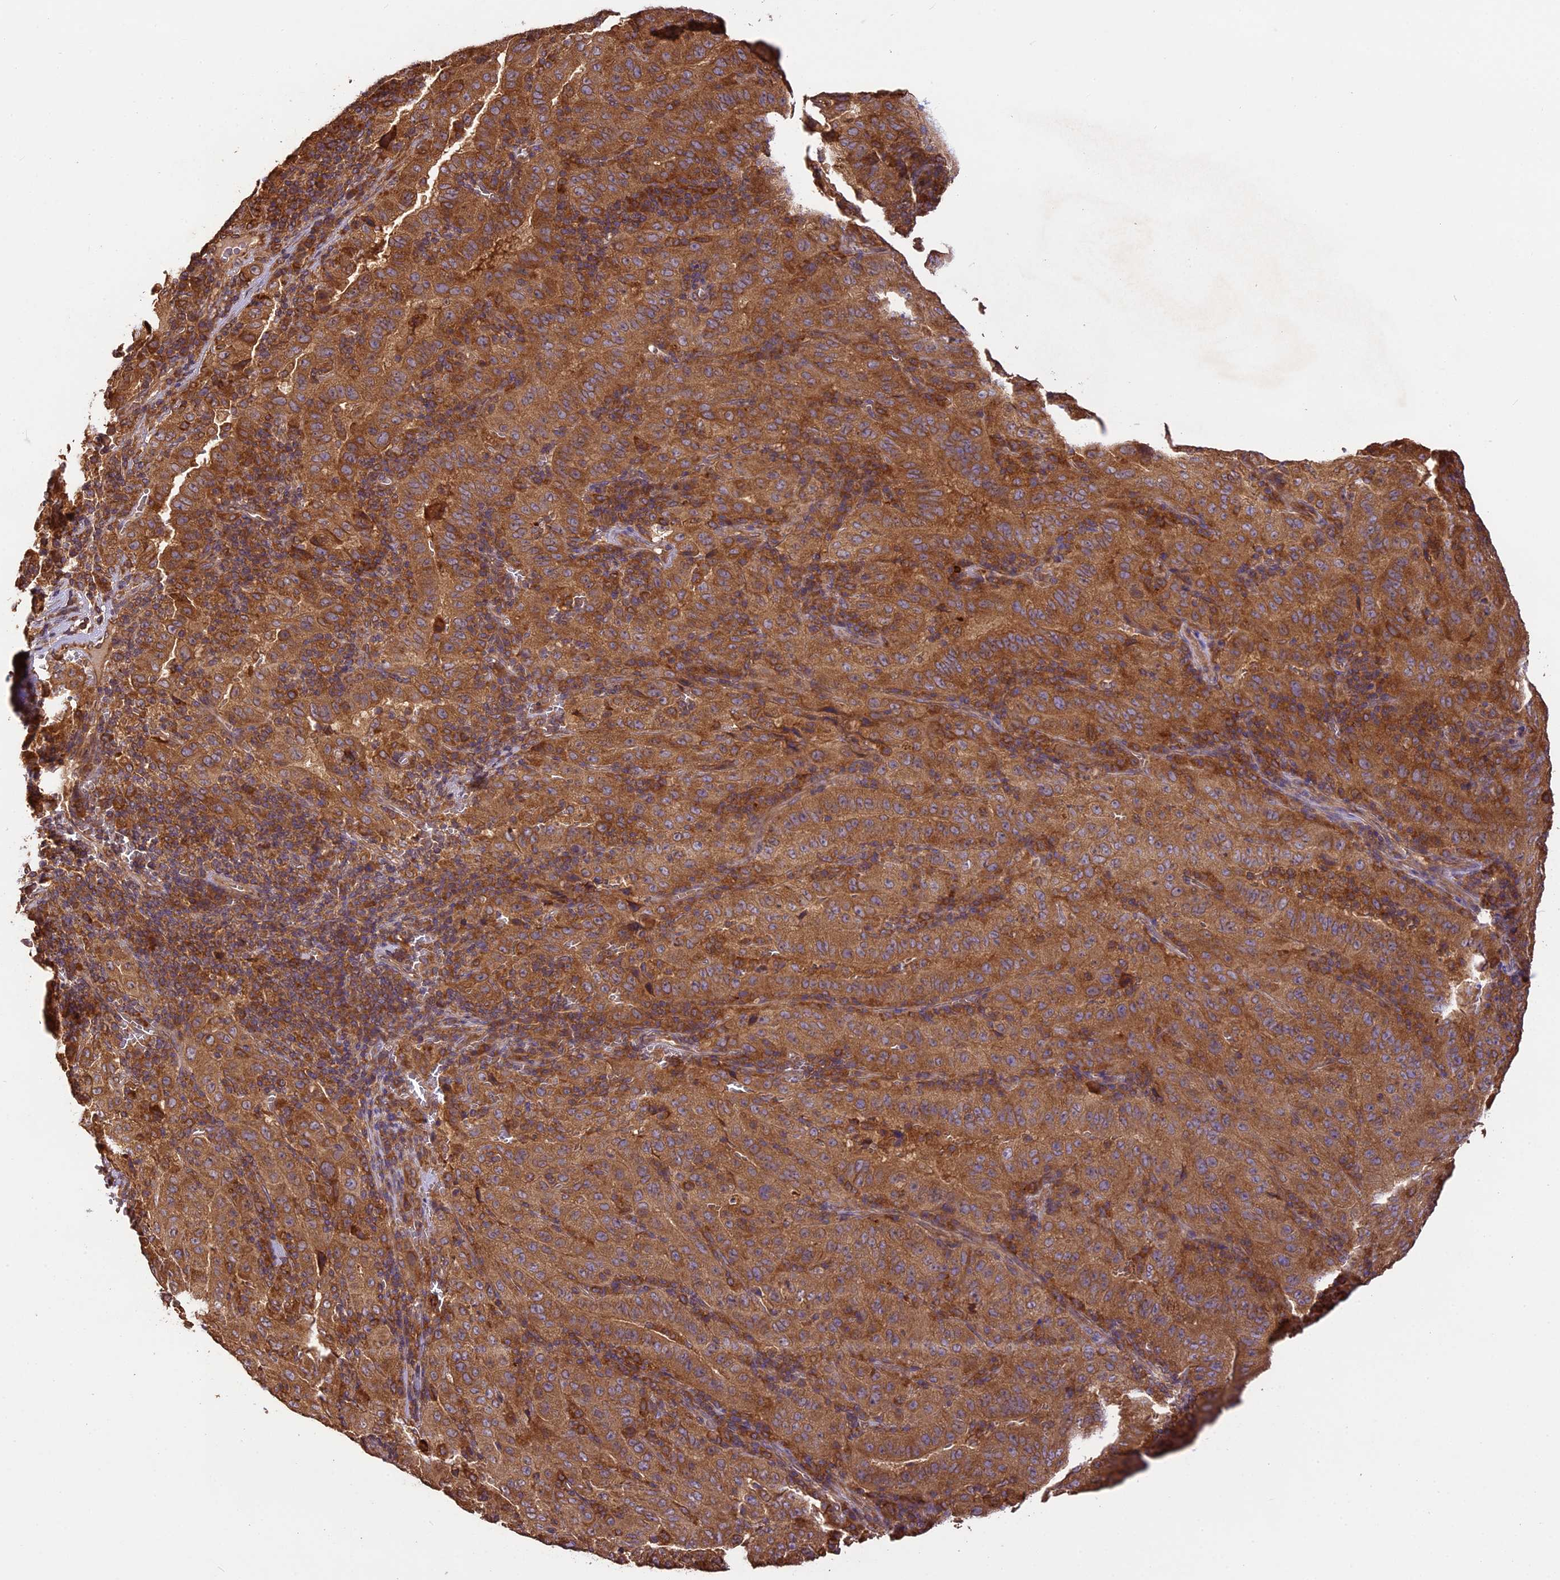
{"staining": {"intensity": "moderate", "quantity": ">75%", "location": "cytoplasmic/membranous"}, "tissue": "pancreatic cancer", "cell_type": "Tumor cells", "image_type": "cancer", "snomed": [{"axis": "morphology", "description": "Adenocarcinoma, NOS"}, {"axis": "topography", "description": "Pancreas"}], "caption": "High-power microscopy captured an IHC photomicrograph of pancreatic cancer, revealing moderate cytoplasmic/membranous expression in about >75% of tumor cells.", "gene": "BRAP", "patient": {"sex": "male", "age": 63}}